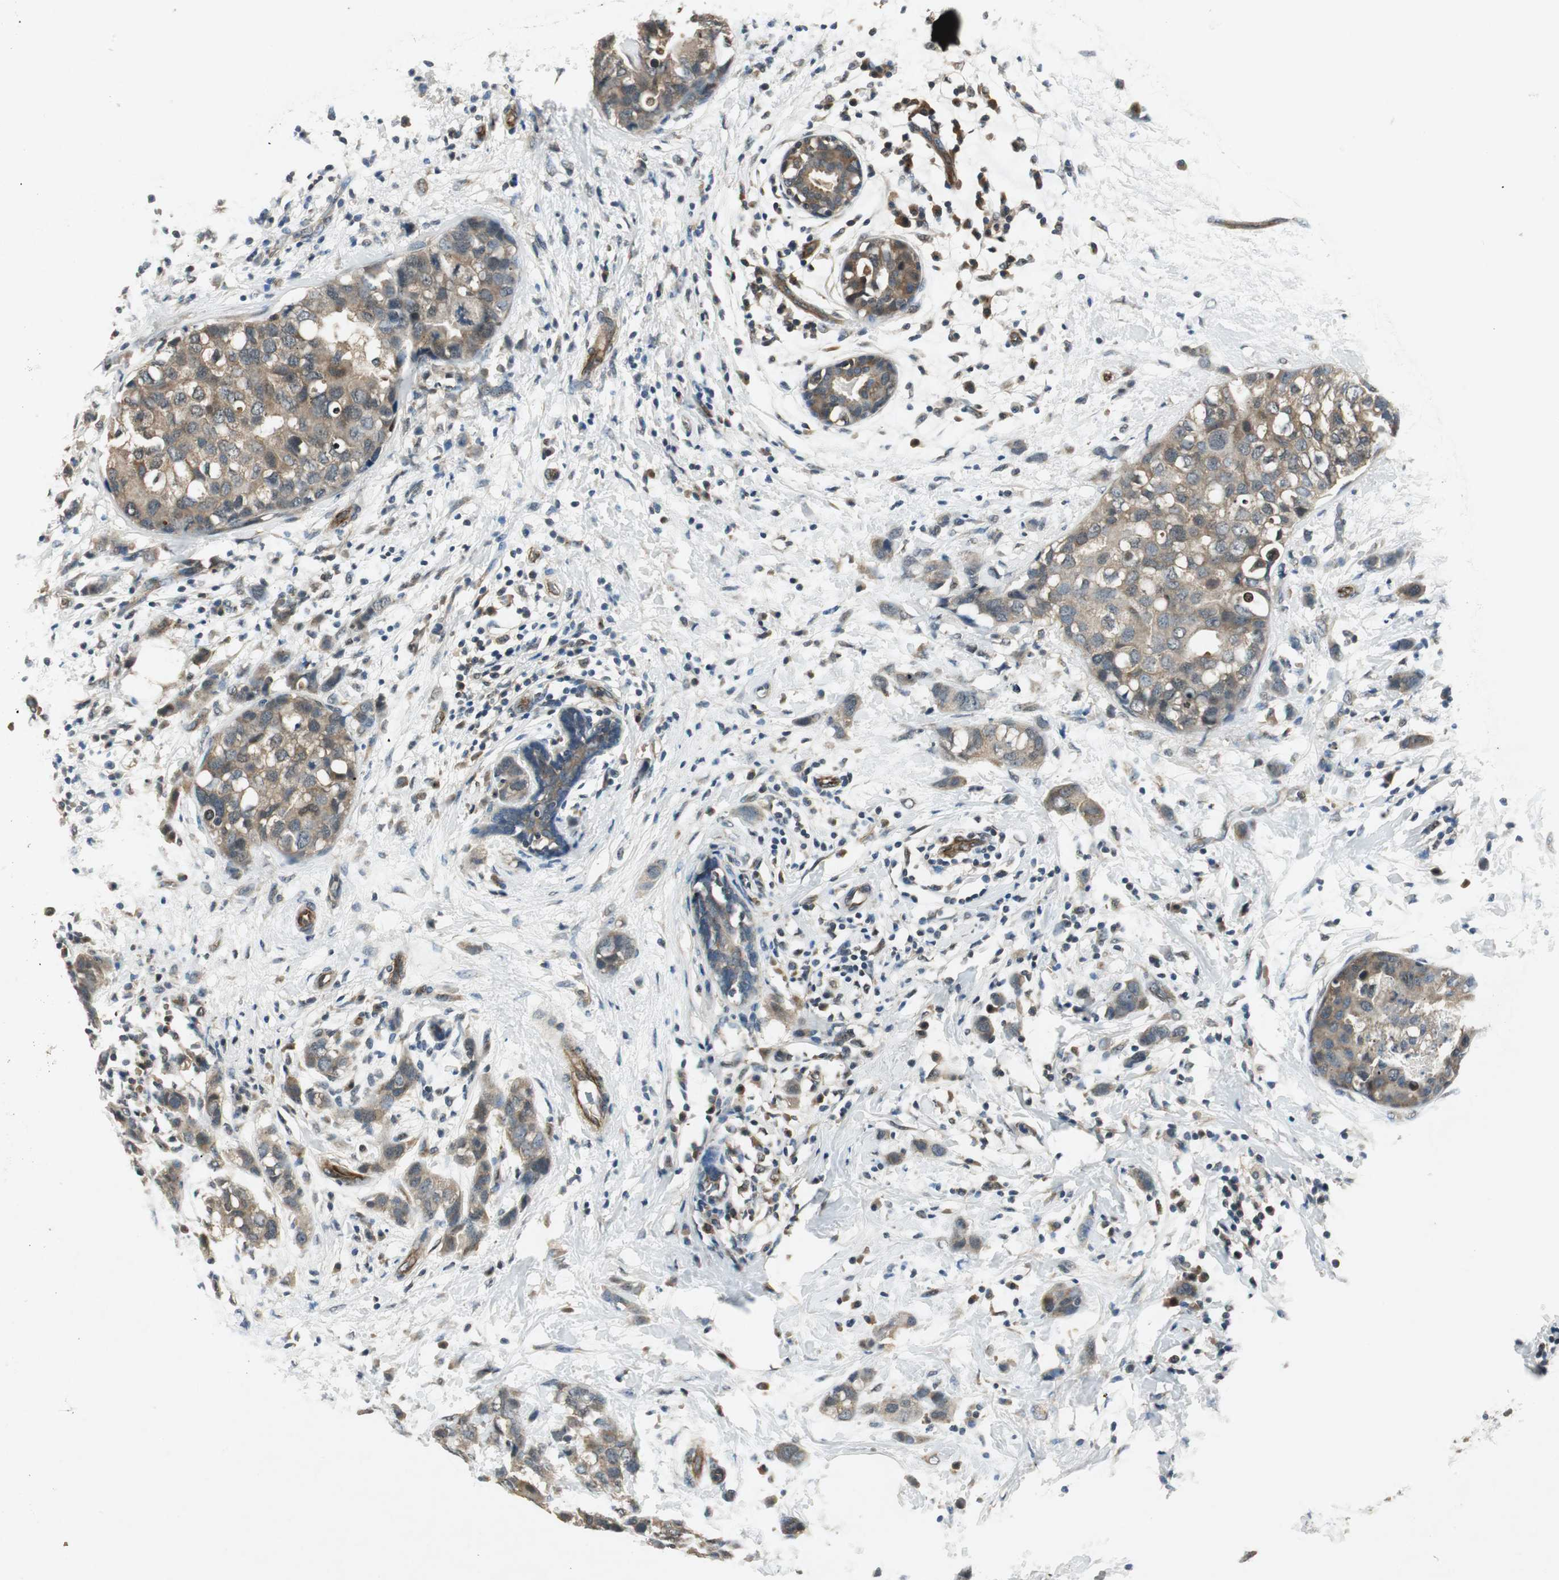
{"staining": {"intensity": "weak", "quantity": ">75%", "location": "cytoplasmic/membranous"}, "tissue": "breast cancer", "cell_type": "Tumor cells", "image_type": "cancer", "snomed": [{"axis": "morphology", "description": "Normal tissue, NOS"}, {"axis": "morphology", "description": "Duct carcinoma"}, {"axis": "topography", "description": "Breast"}], "caption": "Immunohistochemical staining of human breast infiltrating ductal carcinoma shows weak cytoplasmic/membranous protein positivity in approximately >75% of tumor cells. Ihc stains the protein of interest in brown and the nuclei are stained blue.", "gene": "PSMB4", "patient": {"sex": "female", "age": 50}}